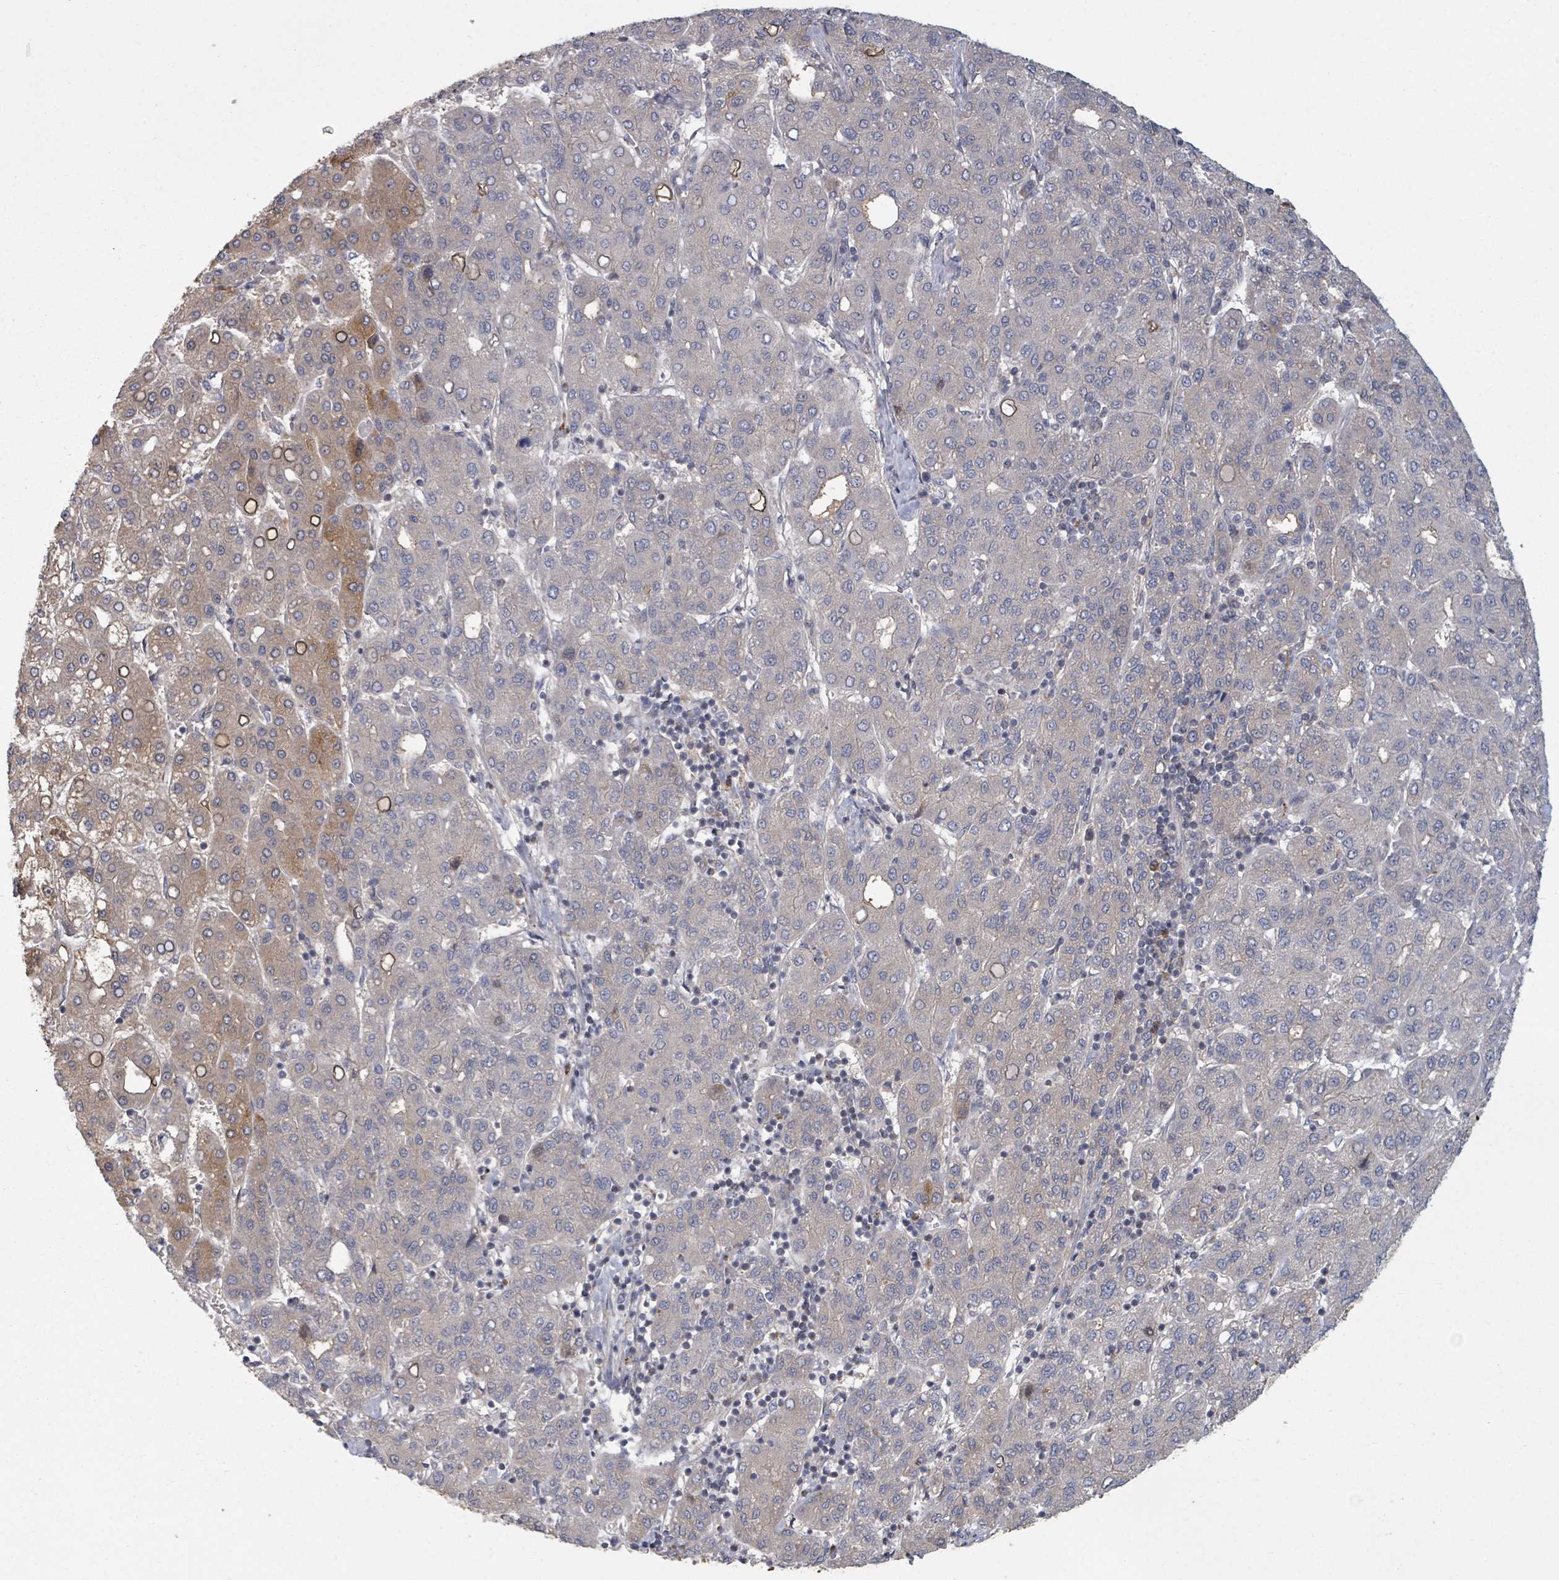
{"staining": {"intensity": "weak", "quantity": "<25%", "location": "cytoplasmic/membranous"}, "tissue": "liver cancer", "cell_type": "Tumor cells", "image_type": "cancer", "snomed": [{"axis": "morphology", "description": "Carcinoma, Hepatocellular, NOS"}, {"axis": "topography", "description": "Liver"}], "caption": "IHC image of liver cancer stained for a protein (brown), which shows no staining in tumor cells.", "gene": "GABBR1", "patient": {"sex": "male", "age": 65}}